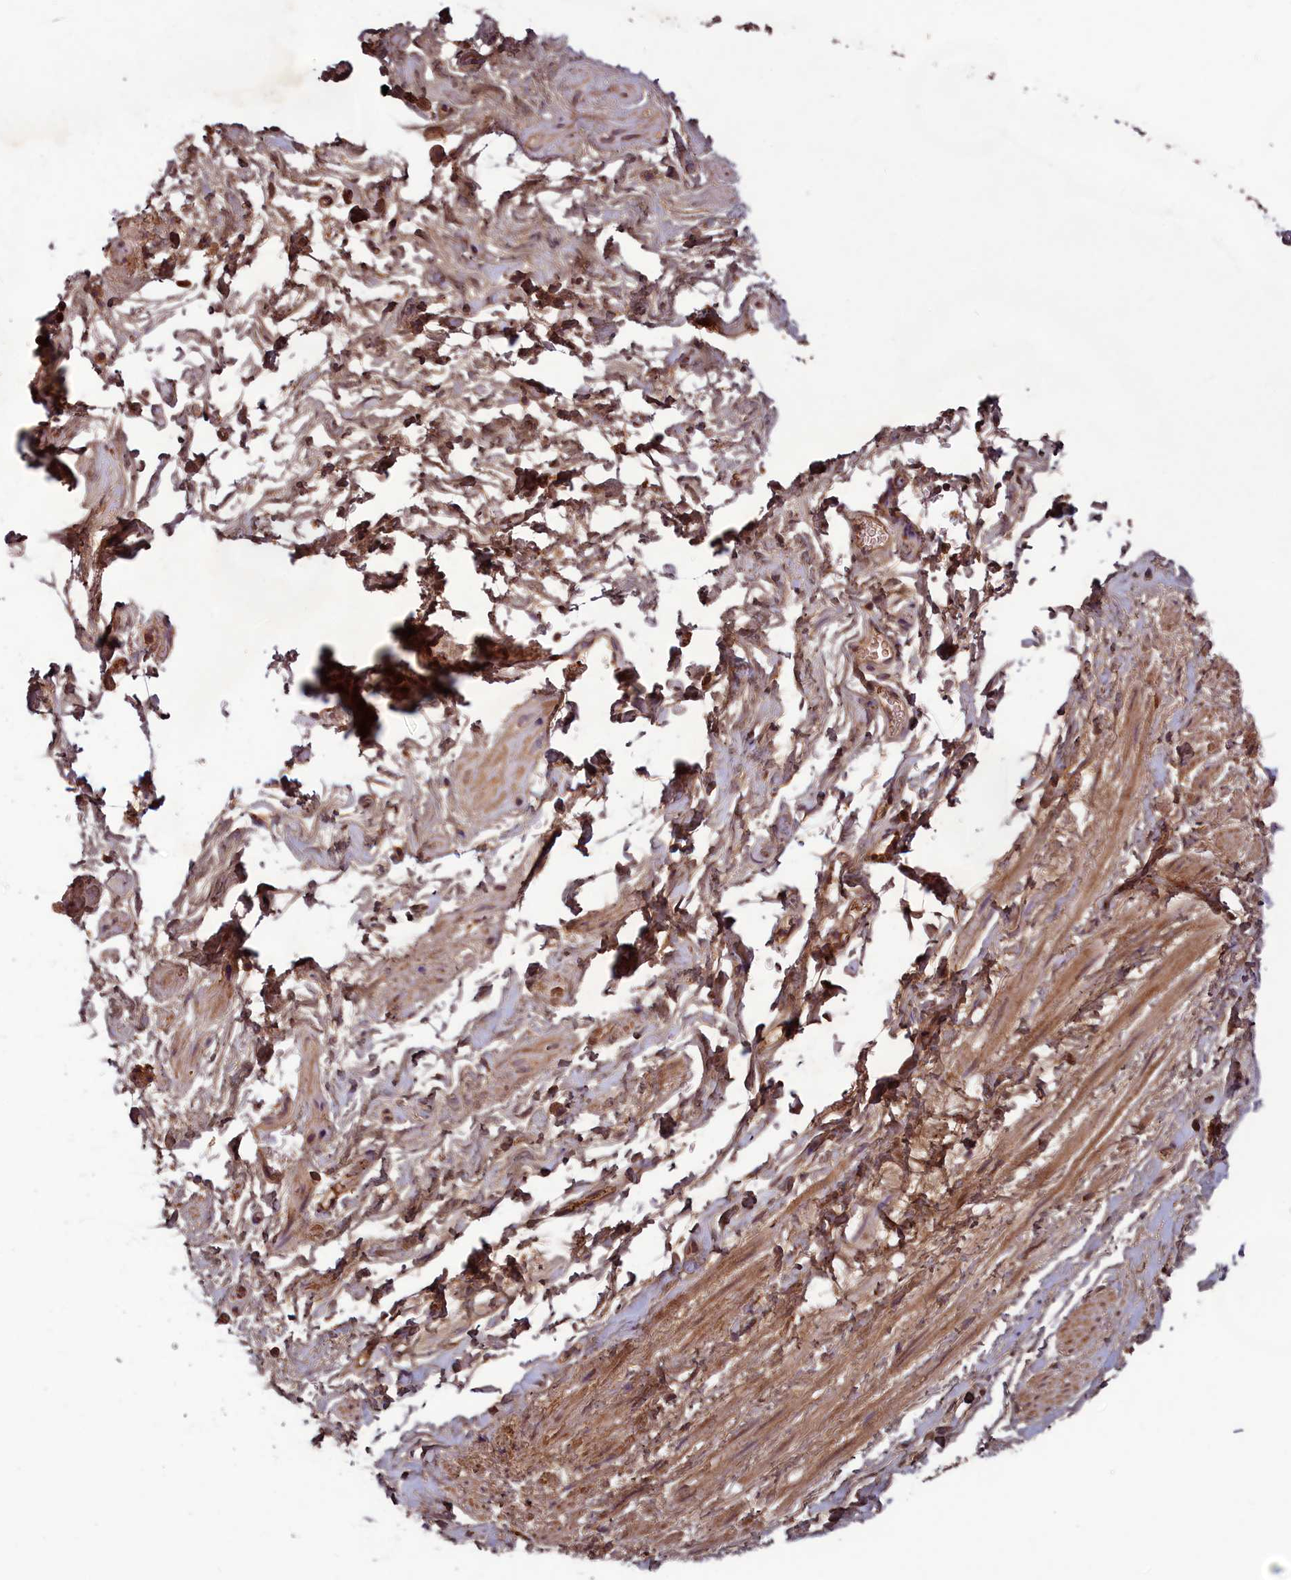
{"staining": {"intensity": "moderate", "quantity": ">75%", "location": "cytoplasmic/membranous"}, "tissue": "smooth muscle", "cell_type": "Smooth muscle cells", "image_type": "normal", "snomed": [{"axis": "morphology", "description": "Normal tissue, NOS"}, {"axis": "topography", "description": "Smooth muscle"}, {"axis": "topography", "description": "Peripheral nerve tissue"}], "caption": "Benign smooth muscle was stained to show a protein in brown. There is medium levels of moderate cytoplasmic/membranous positivity in approximately >75% of smooth muscle cells.", "gene": "CCDC15", "patient": {"sex": "male", "age": 69}}